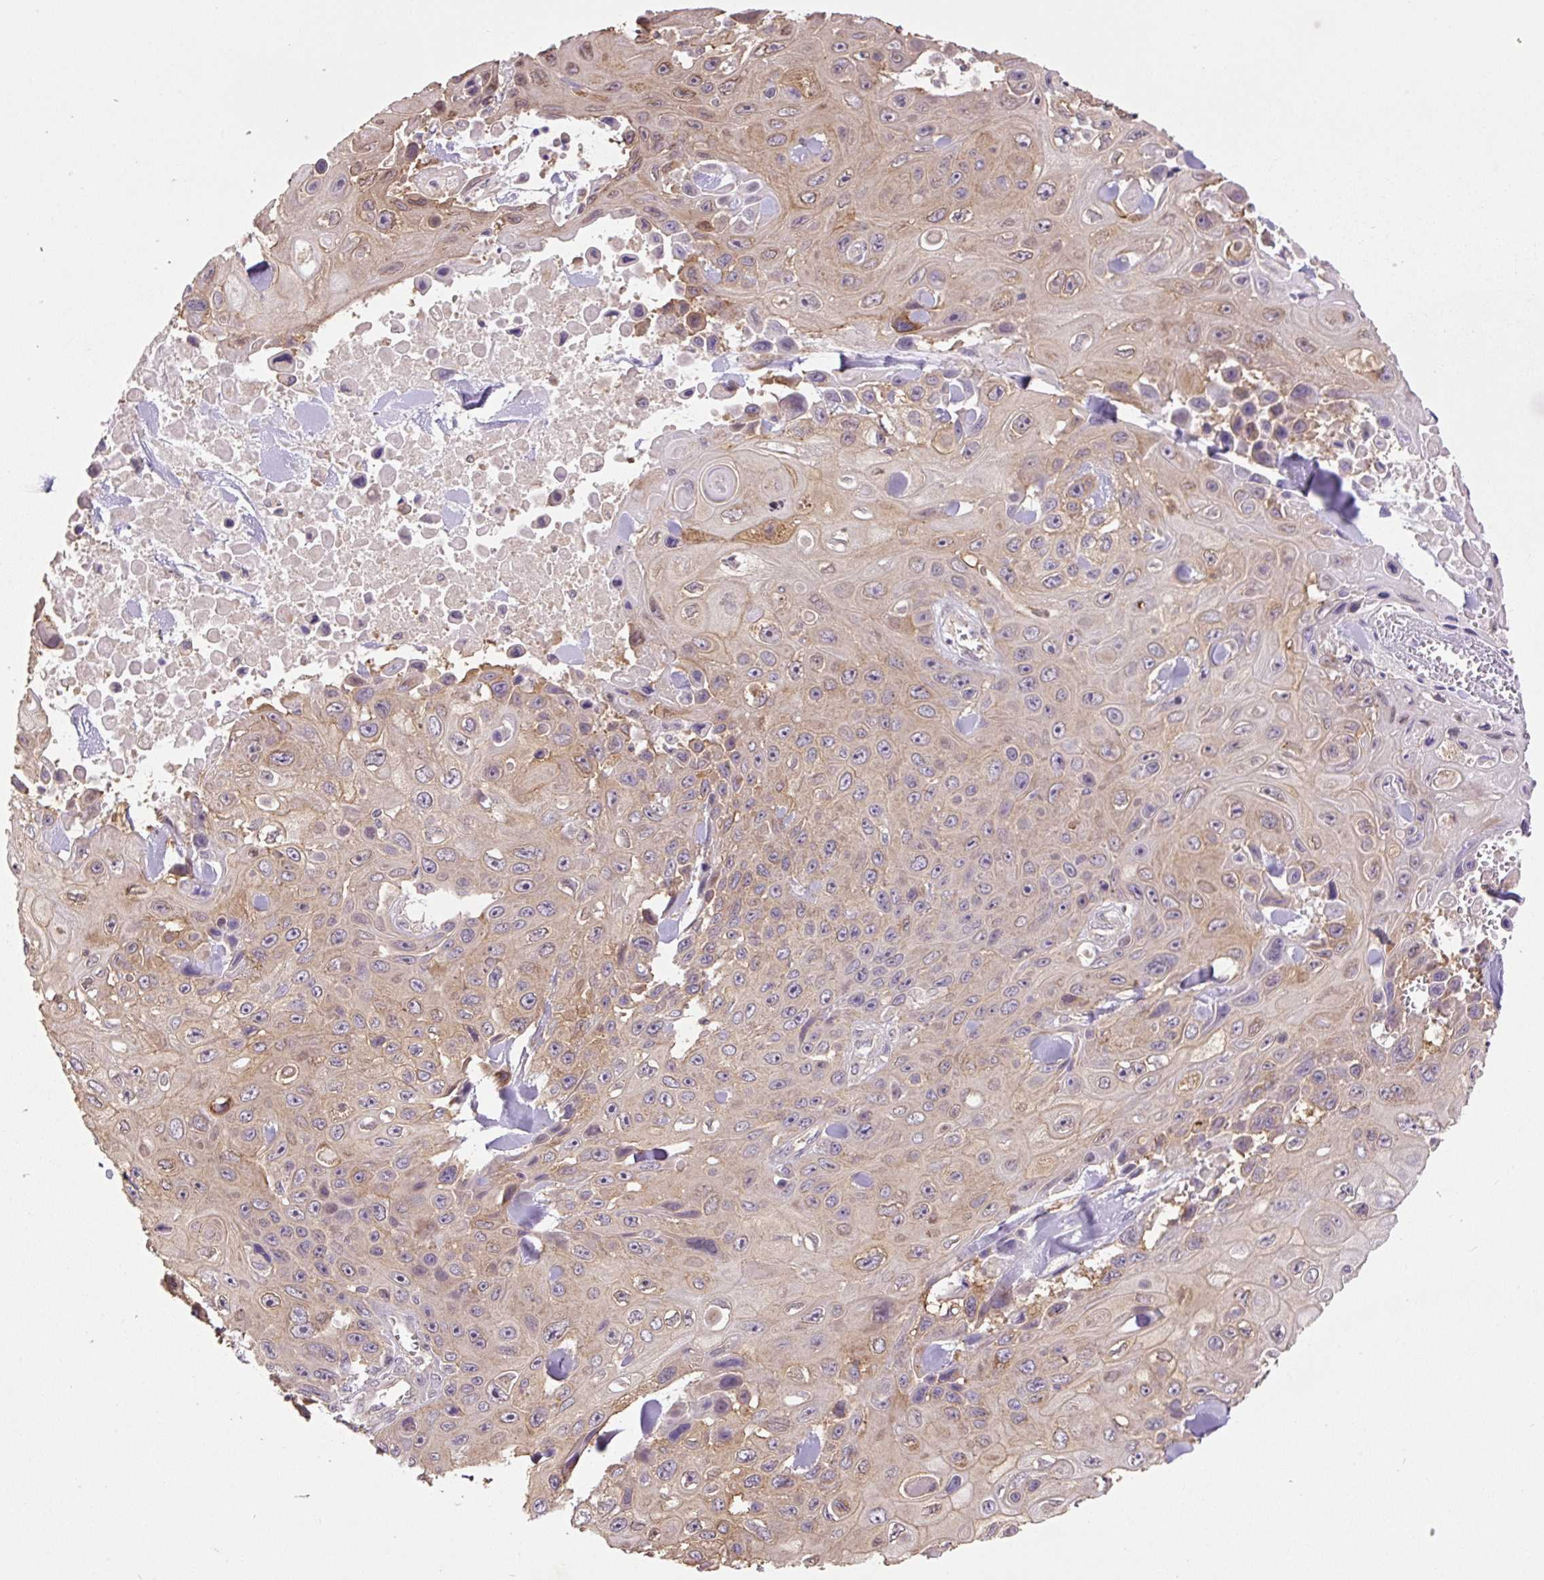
{"staining": {"intensity": "weak", "quantity": ">75%", "location": "cytoplasmic/membranous"}, "tissue": "skin cancer", "cell_type": "Tumor cells", "image_type": "cancer", "snomed": [{"axis": "morphology", "description": "Squamous cell carcinoma, NOS"}, {"axis": "topography", "description": "Skin"}], "caption": "Brown immunohistochemical staining in human skin cancer reveals weak cytoplasmic/membranous positivity in about >75% of tumor cells. Nuclei are stained in blue.", "gene": "COX8A", "patient": {"sex": "male", "age": 82}}